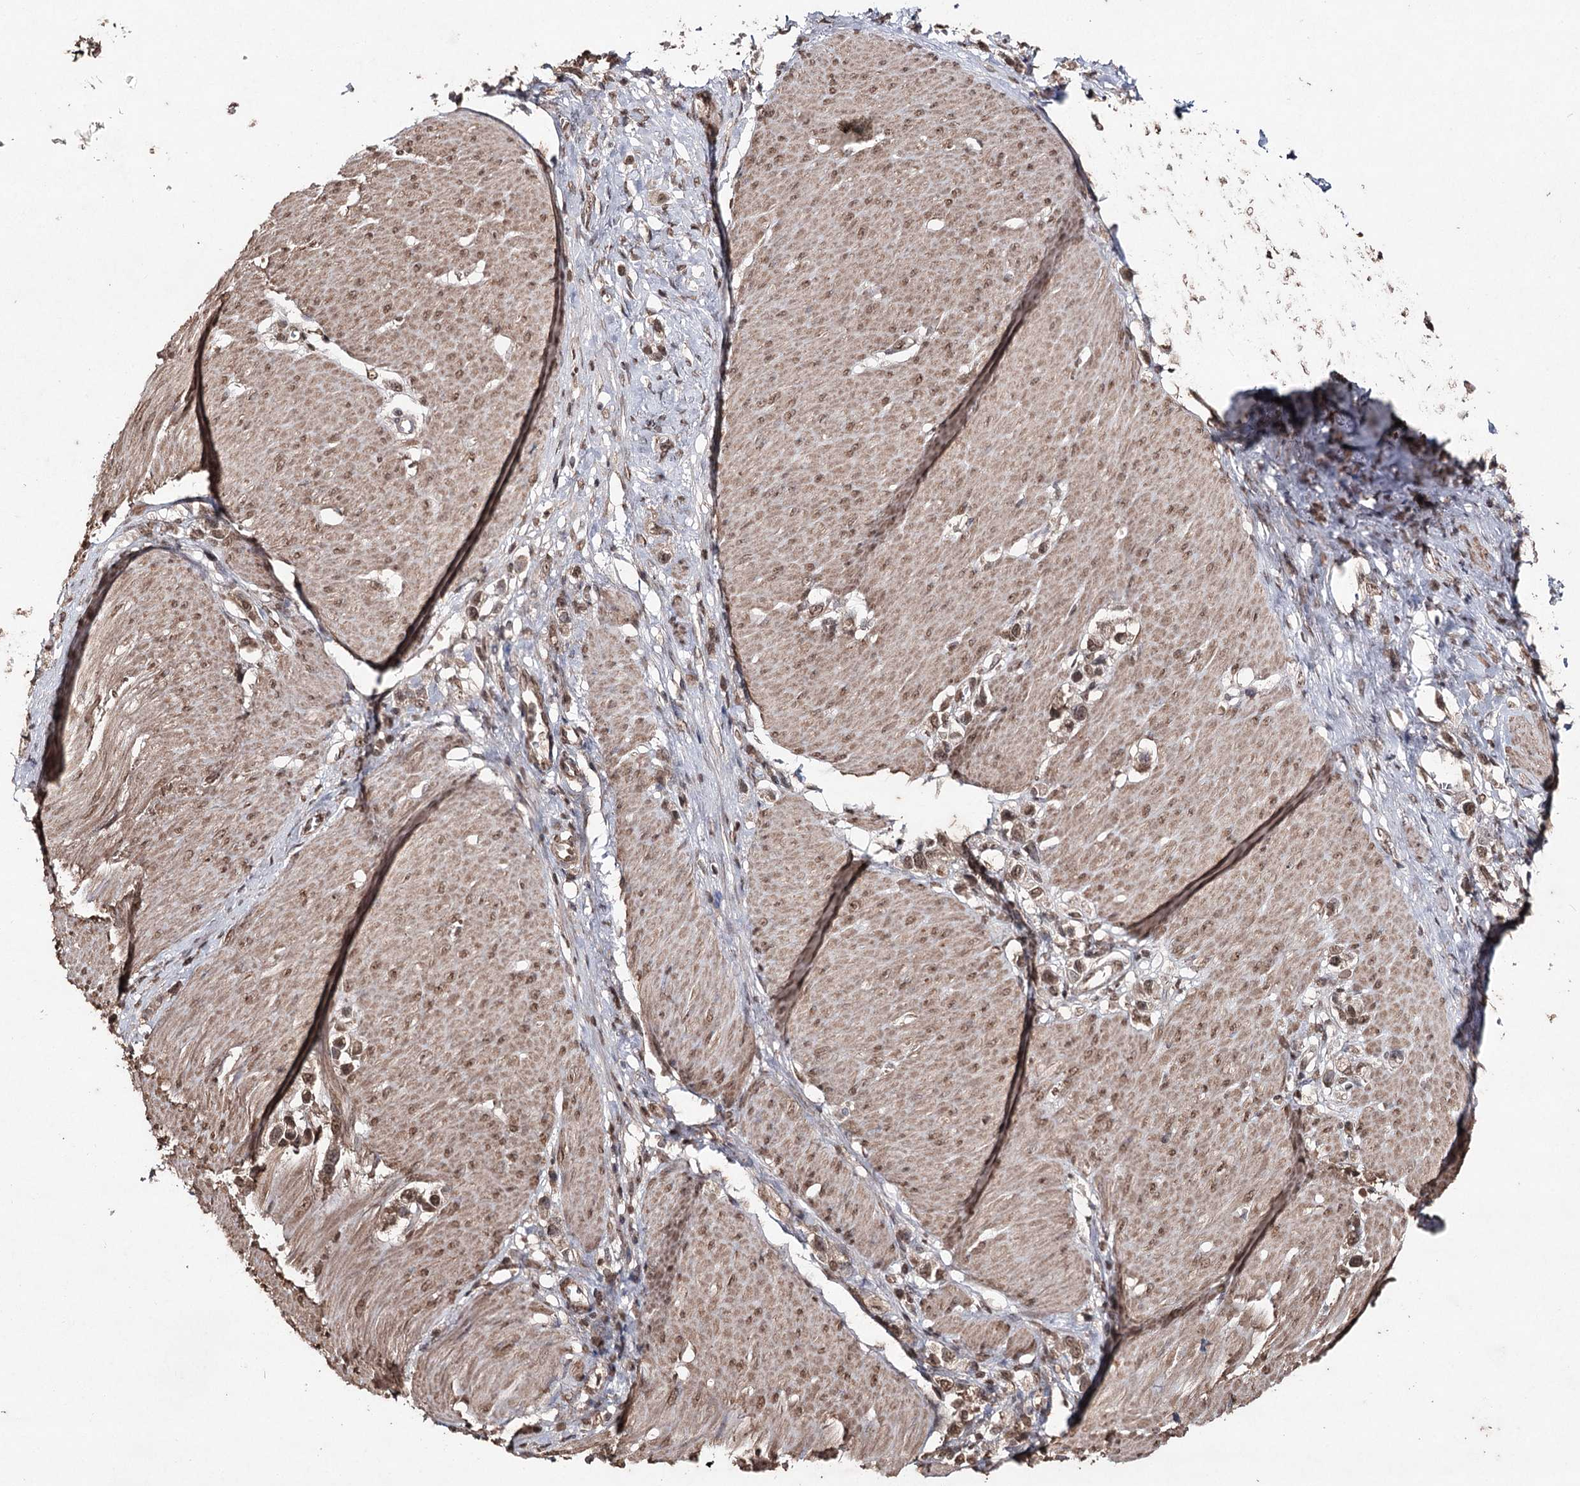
{"staining": {"intensity": "moderate", "quantity": ">75%", "location": "nuclear"}, "tissue": "stomach cancer", "cell_type": "Tumor cells", "image_type": "cancer", "snomed": [{"axis": "morphology", "description": "Normal tissue, NOS"}, {"axis": "morphology", "description": "Adenocarcinoma, NOS"}, {"axis": "topography", "description": "Stomach, upper"}, {"axis": "topography", "description": "Stomach"}], "caption": "Tumor cells show medium levels of moderate nuclear staining in approximately >75% of cells in human stomach cancer.", "gene": "ATG14", "patient": {"sex": "female", "age": 65}}